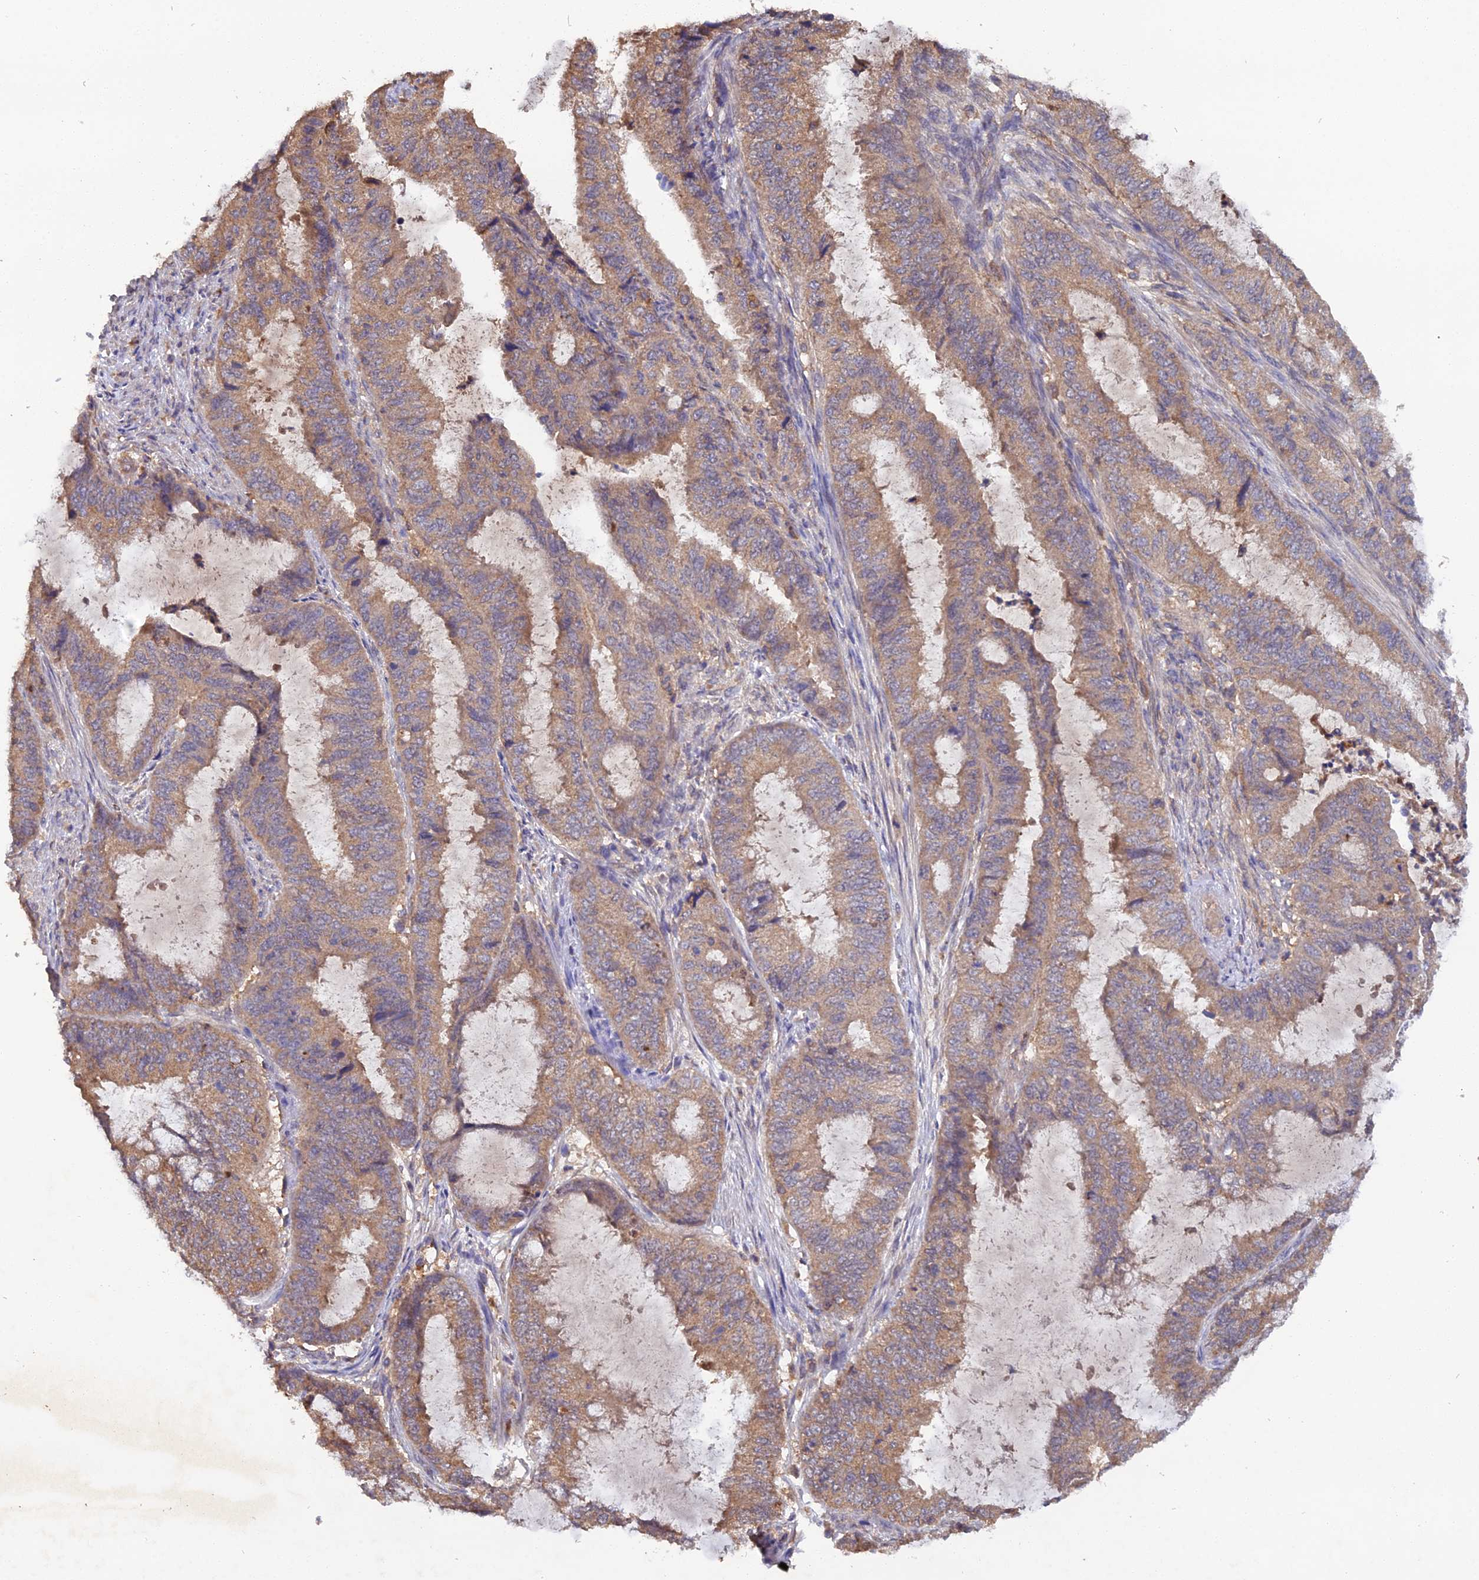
{"staining": {"intensity": "moderate", "quantity": ">75%", "location": "cytoplasmic/membranous"}, "tissue": "endometrial cancer", "cell_type": "Tumor cells", "image_type": "cancer", "snomed": [{"axis": "morphology", "description": "Adenocarcinoma, NOS"}, {"axis": "topography", "description": "Endometrium"}], "caption": "Endometrial cancer (adenocarcinoma) stained with DAB (3,3'-diaminobenzidine) immunohistochemistry reveals medium levels of moderate cytoplasmic/membranous expression in about >75% of tumor cells. (Stains: DAB (3,3'-diaminobenzidine) in brown, nuclei in blue, Microscopy: brightfield microscopy at high magnification).", "gene": "TMEM258", "patient": {"sex": "female", "age": 51}}